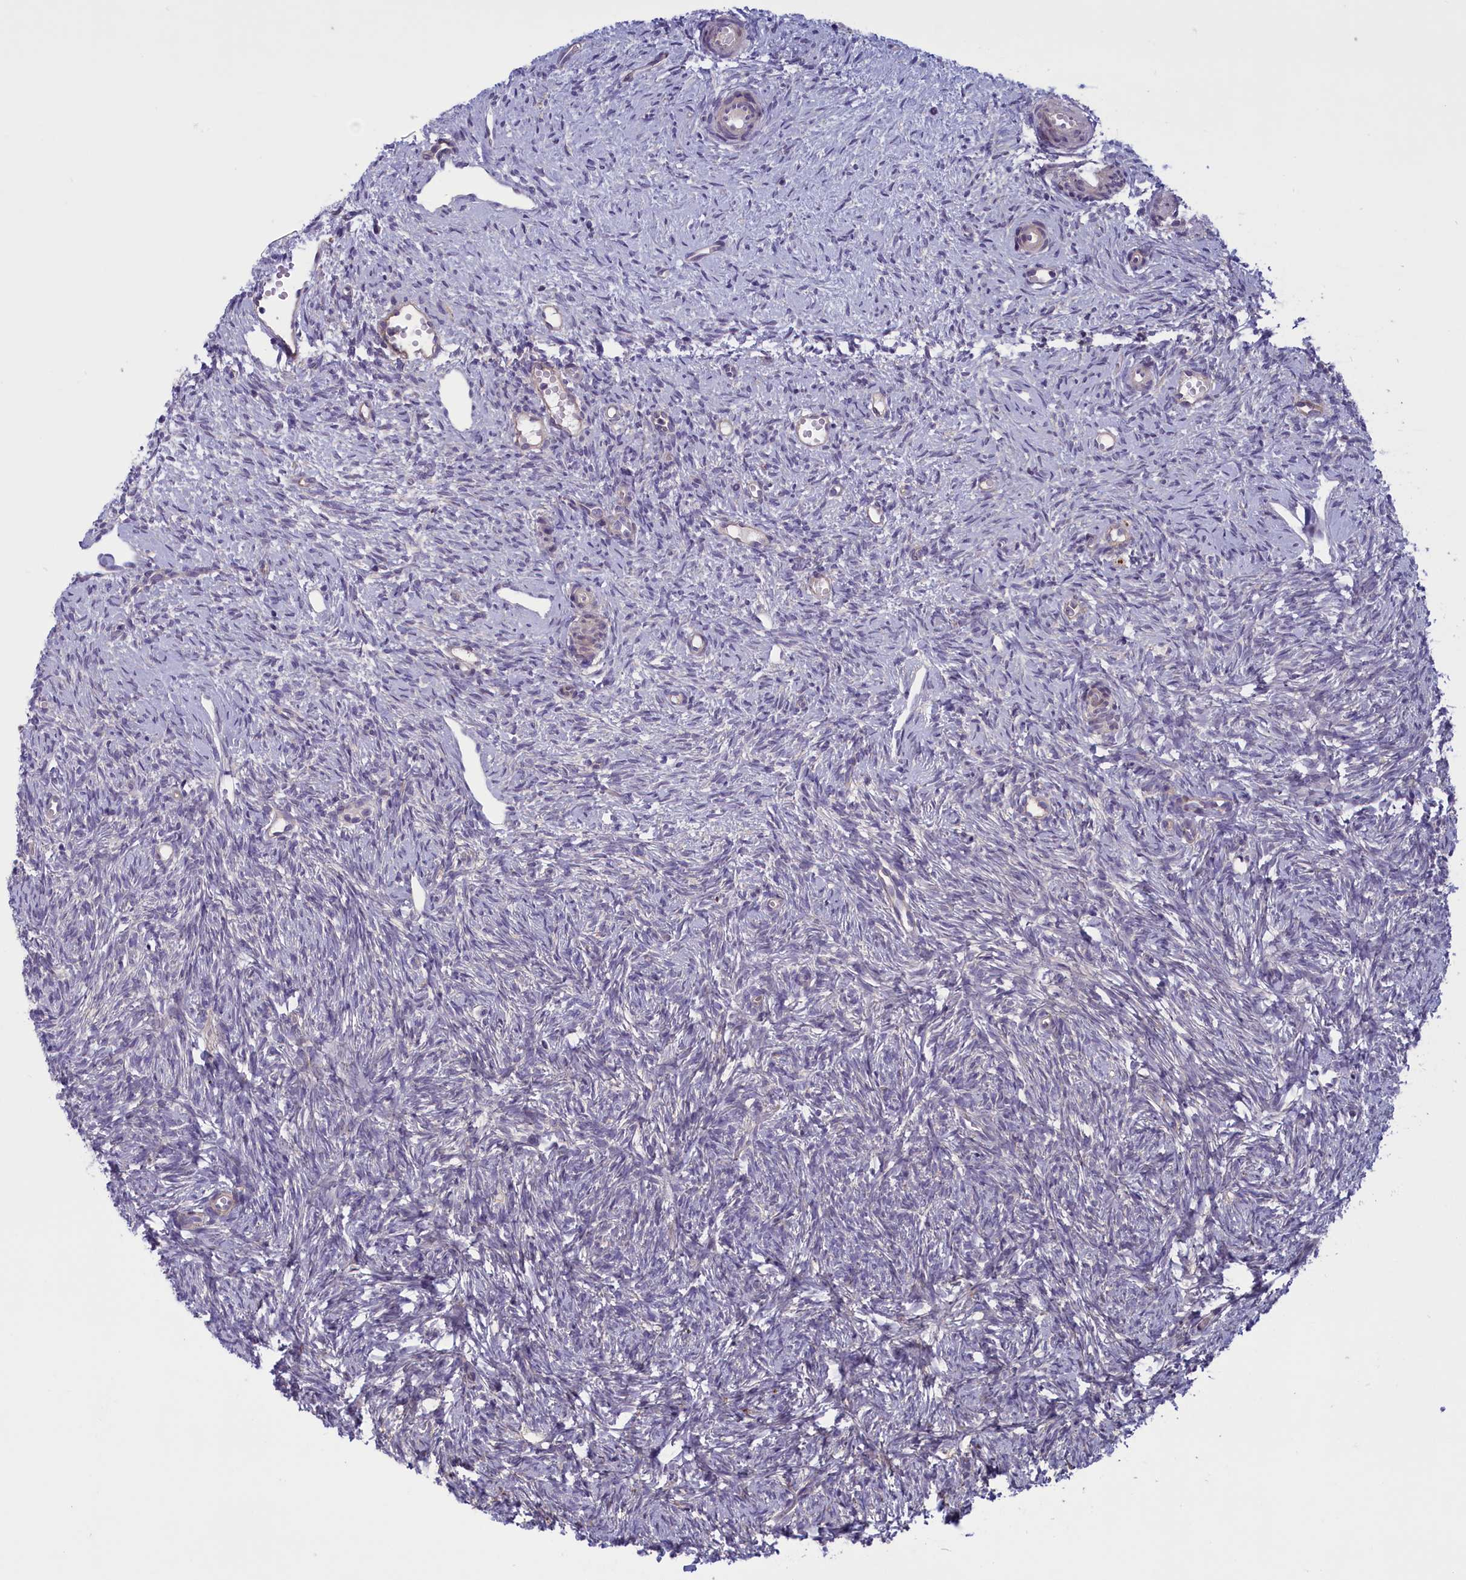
{"staining": {"intensity": "moderate", "quantity": ">75%", "location": "cytoplasmic/membranous"}, "tissue": "ovary", "cell_type": "Follicle cells", "image_type": "normal", "snomed": [{"axis": "morphology", "description": "Normal tissue, NOS"}, {"axis": "topography", "description": "Ovary"}], "caption": "This is an image of immunohistochemistry staining of normal ovary, which shows moderate staining in the cytoplasmic/membranous of follicle cells.", "gene": "CORO2A", "patient": {"sex": "female", "age": 51}}